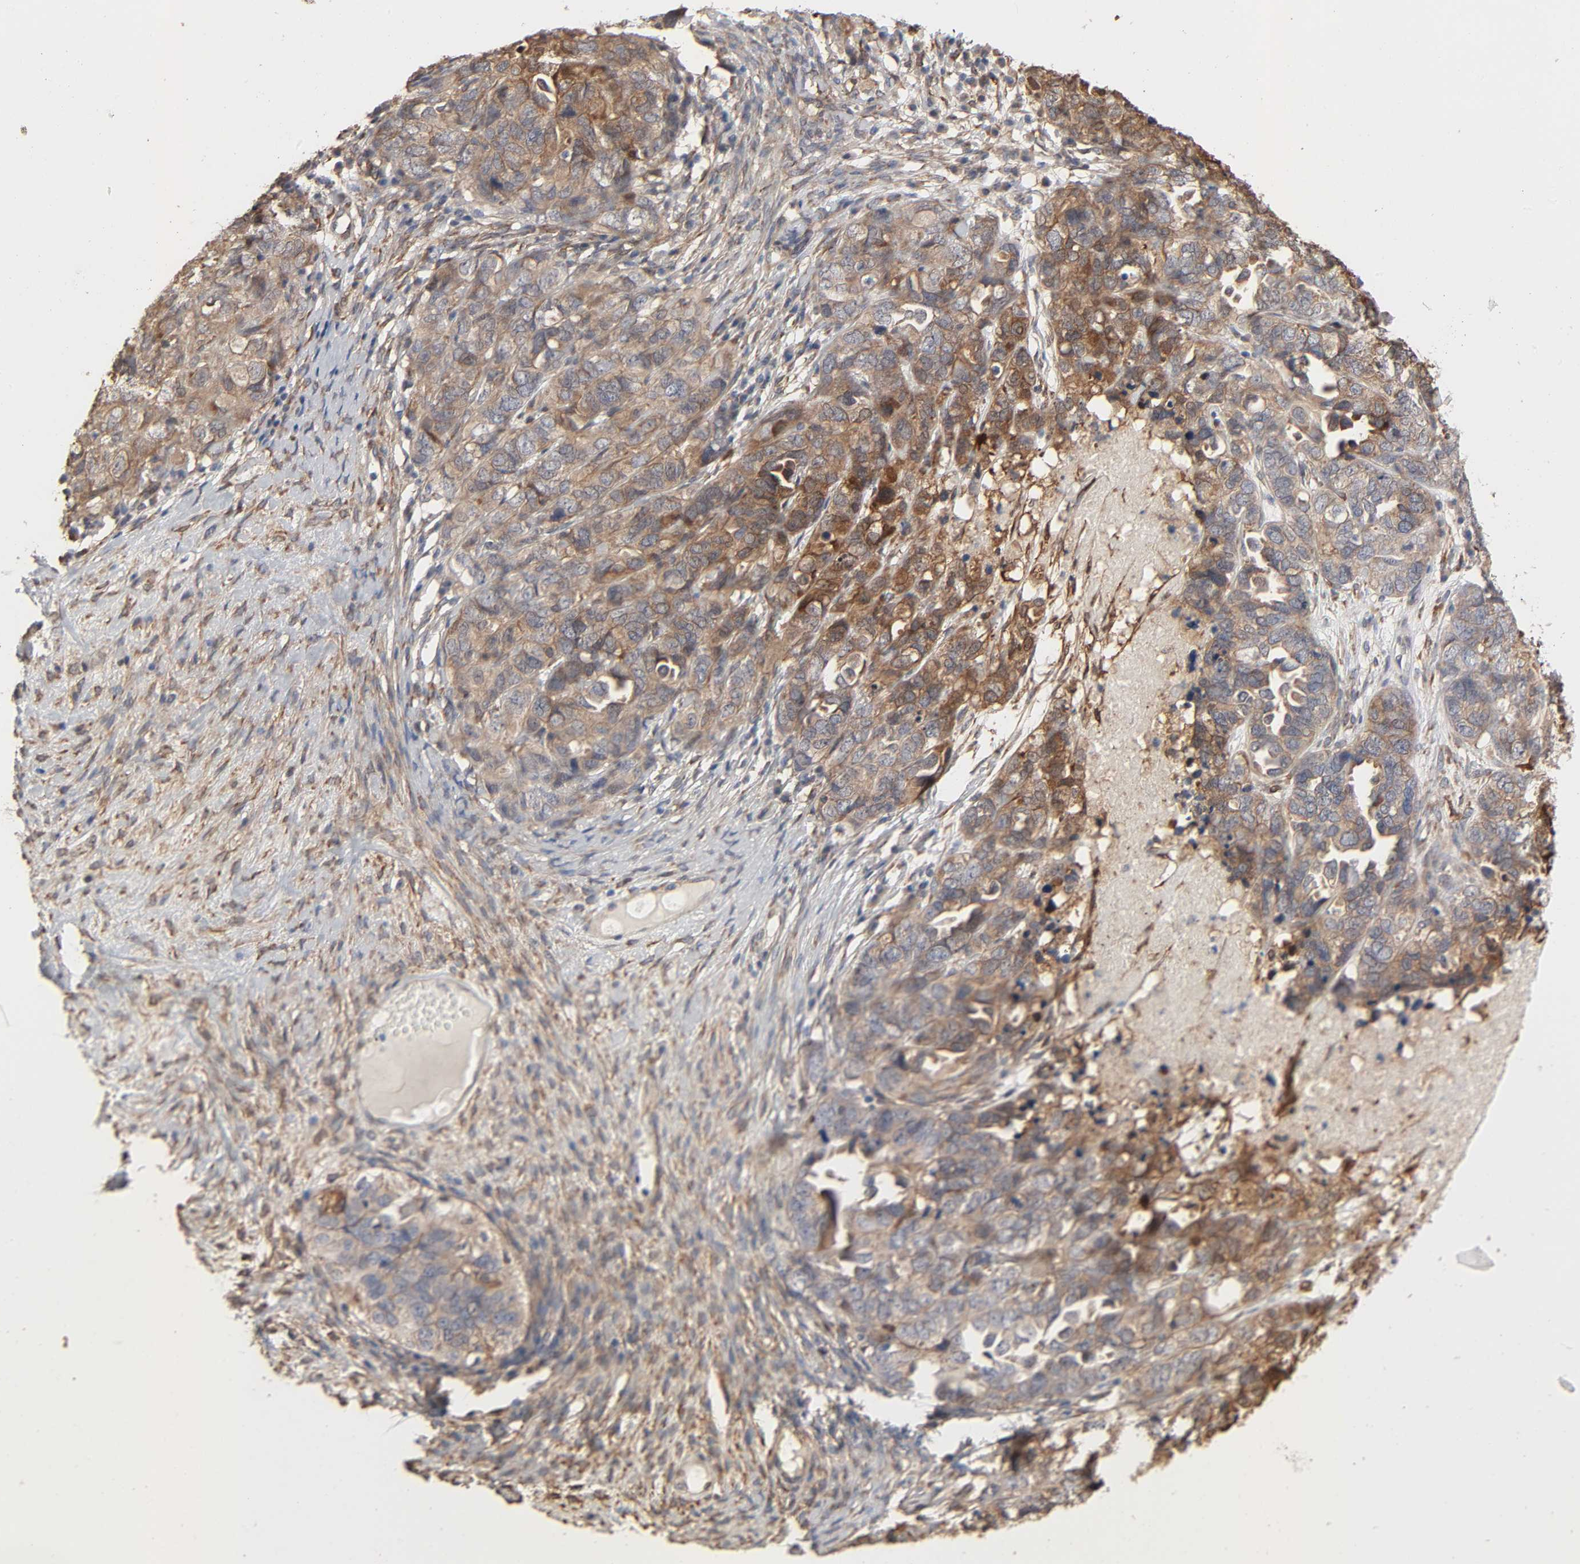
{"staining": {"intensity": "moderate", "quantity": ">75%", "location": "cytoplasmic/membranous"}, "tissue": "ovarian cancer", "cell_type": "Tumor cells", "image_type": "cancer", "snomed": [{"axis": "morphology", "description": "Cystadenocarcinoma, serous, NOS"}, {"axis": "topography", "description": "Ovary"}], "caption": "Ovarian serous cystadenocarcinoma was stained to show a protein in brown. There is medium levels of moderate cytoplasmic/membranous staining in about >75% of tumor cells.", "gene": "NDRG2", "patient": {"sex": "female", "age": 82}}